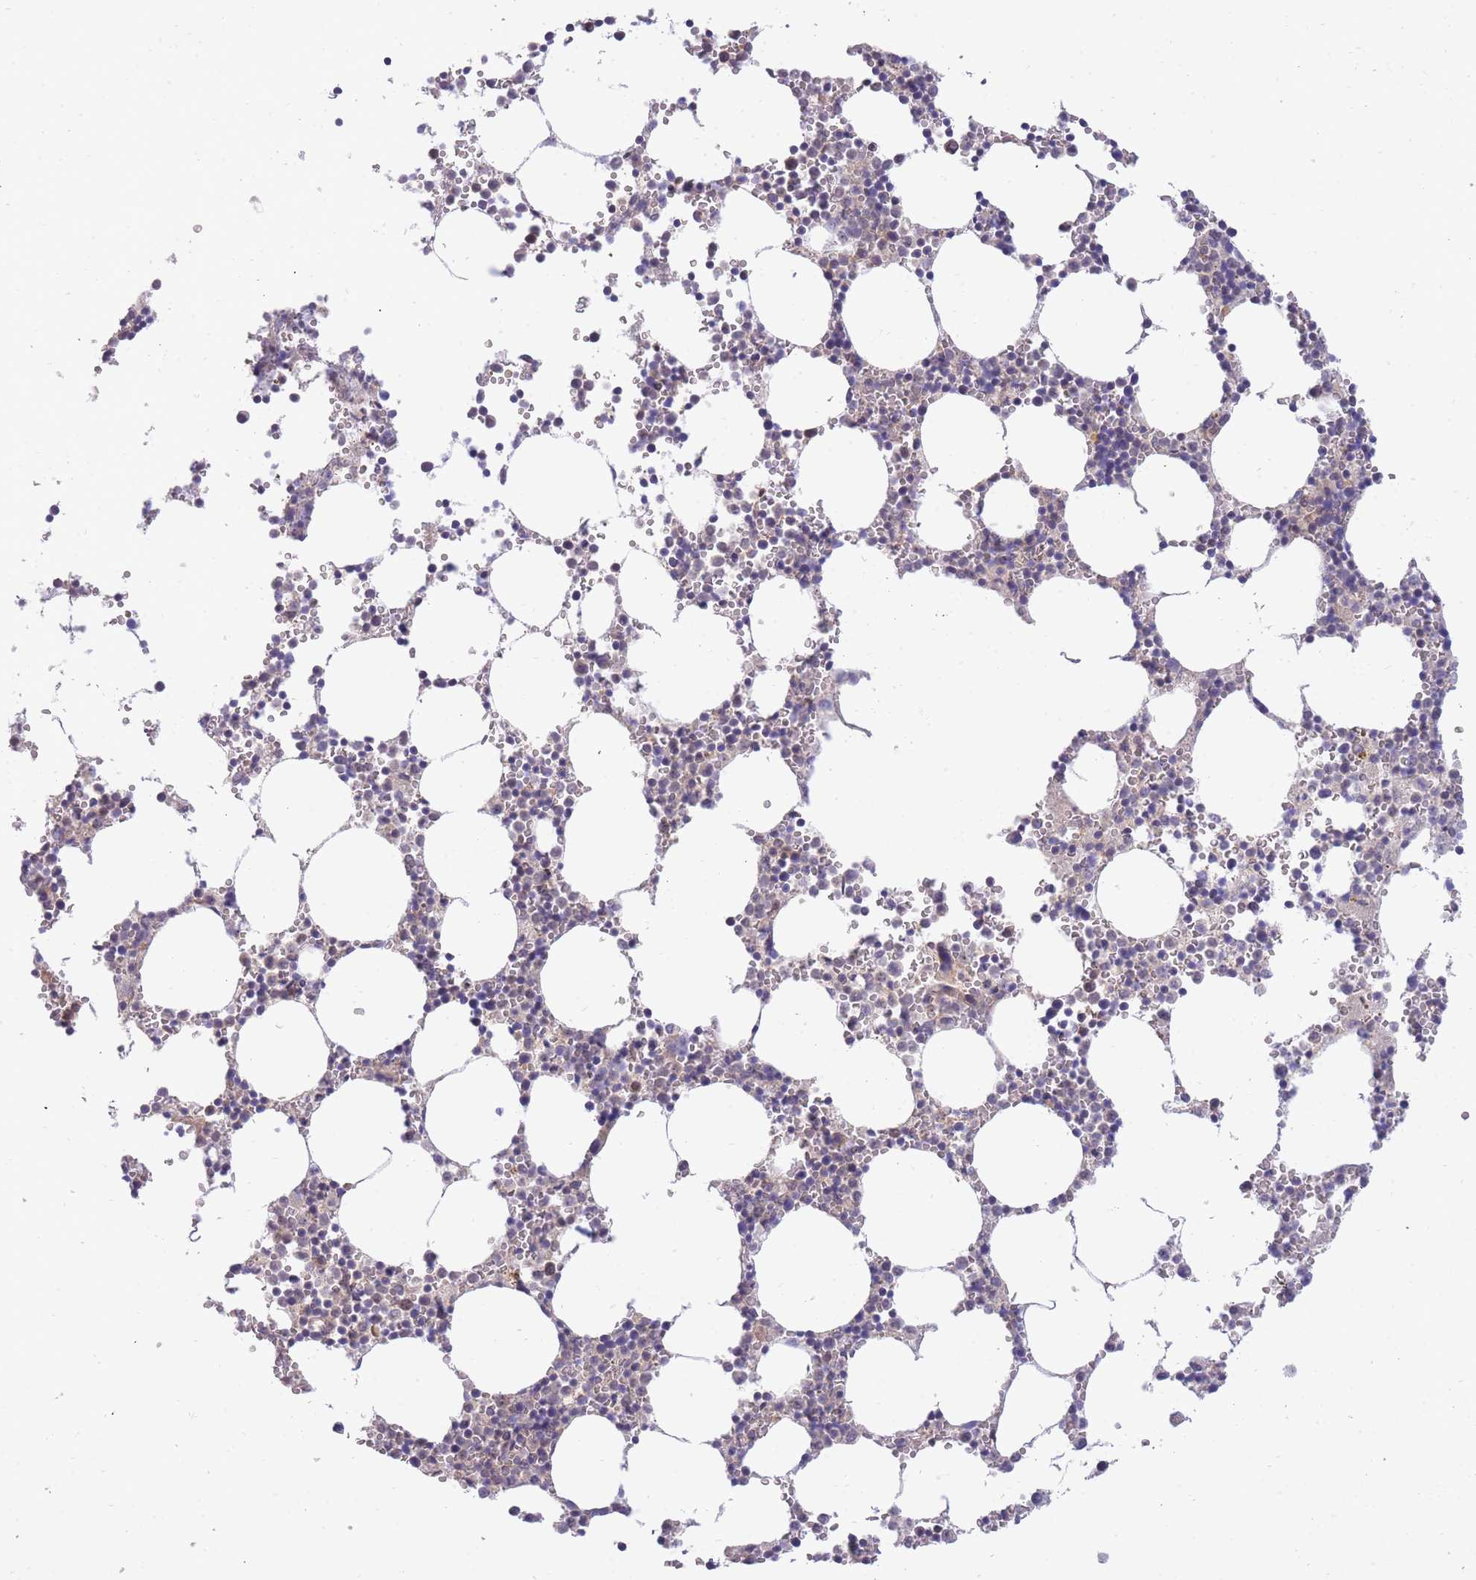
{"staining": {"intensity": "negative", "quantity": "none", "location": "none"}, "tissue": "bone marrow", "cell_type": "Hematopoietic cells", "image_type": "normal", "snomed": [{"axis": "morphology", "description": "Normal tissue, NOS"}, {"axis": "topography", "description": "Bone marrow"}], "caption": "An immunohistochemistry (IHC) image of normal bone marrow is shown. There is no staining in hematopoietic cells of bone marrow.", "gene": "SMC6", "patient": {"sex": "female", "age": 64}}